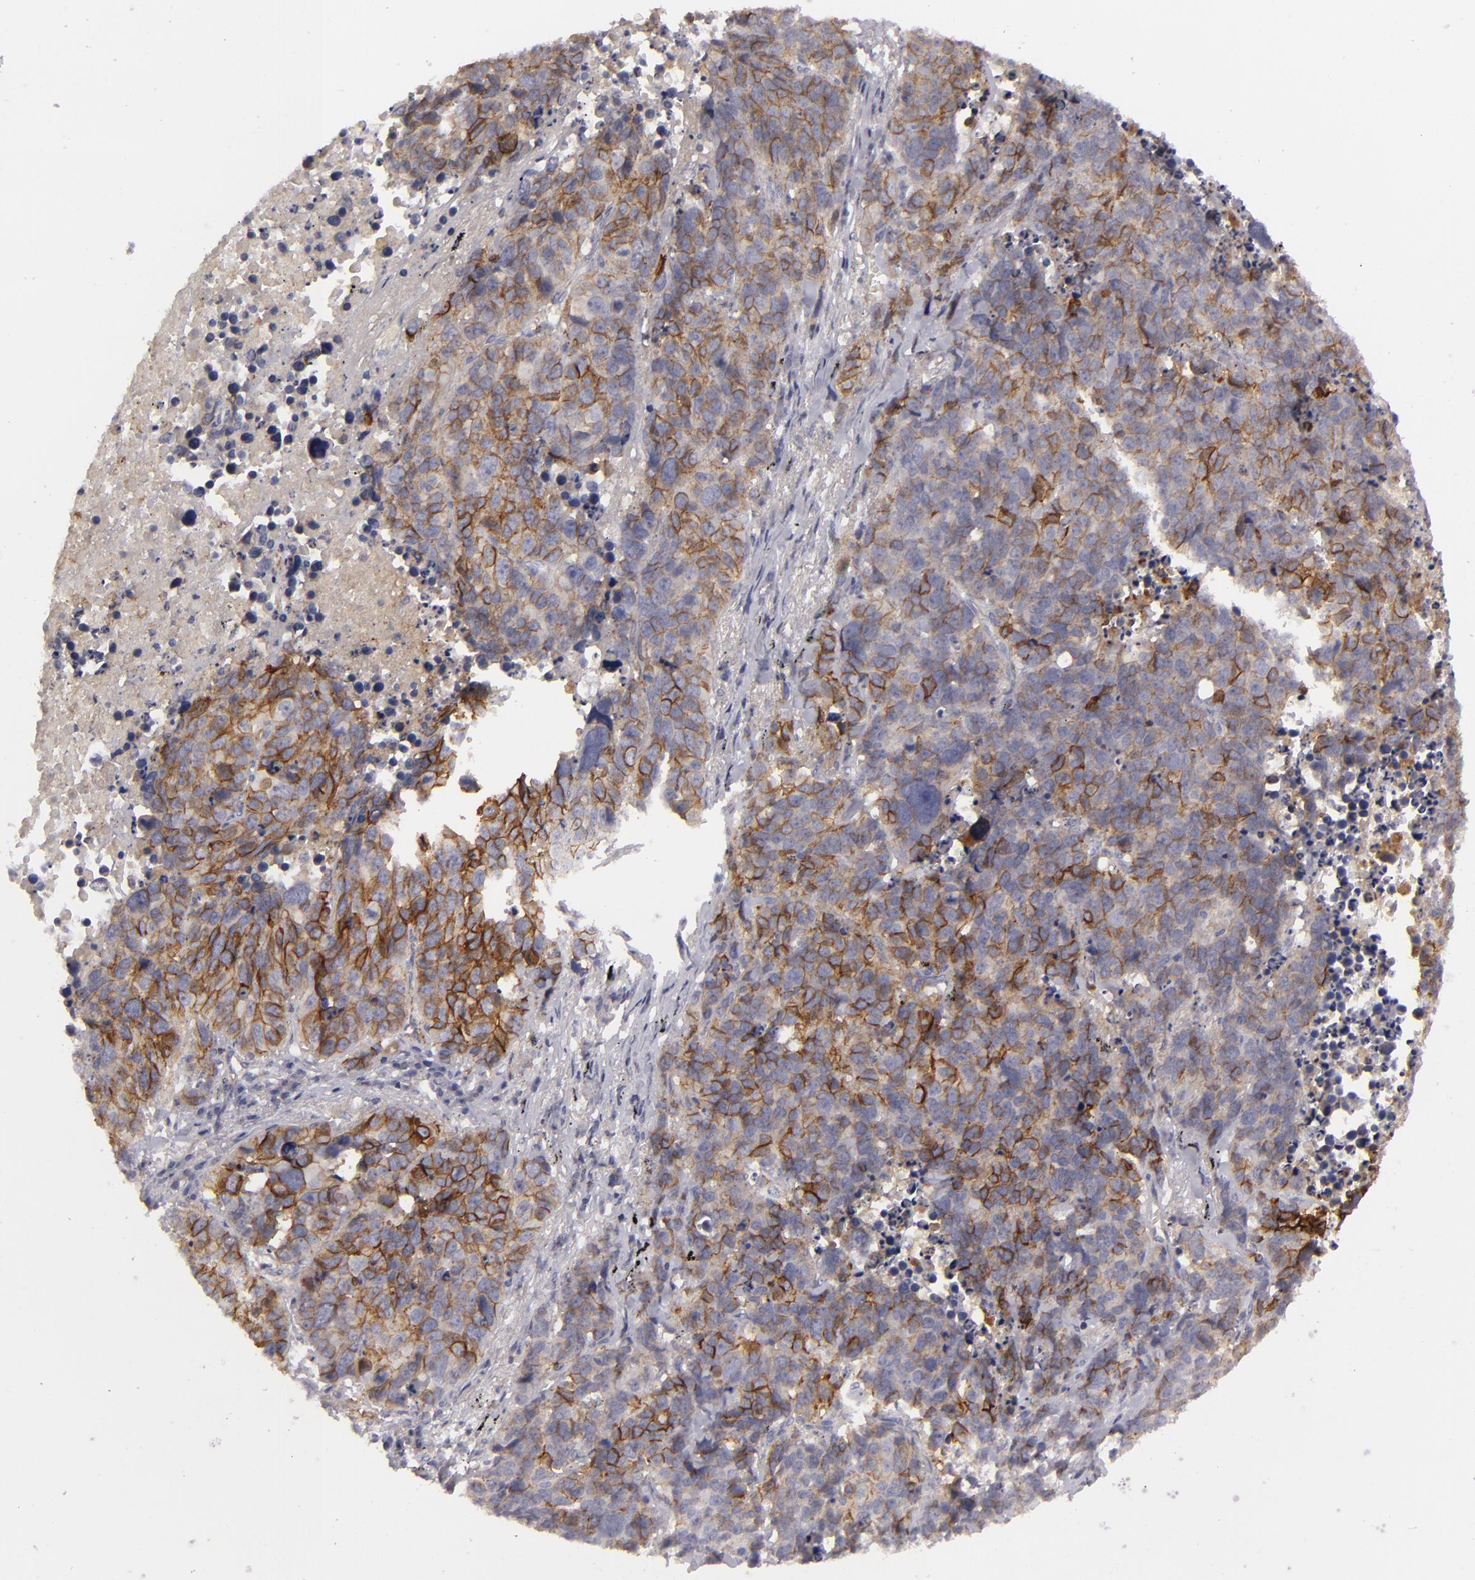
{"staining": {"intensity": "moderate", "quantity": "<25%", "location": "cytoplasmic/membranous"}, "tissue": "lung cancer", "cell_type": "Tumor cells", "image_type": "cancer", "snomed": [{"axis": "morphology", "description": "Carcinoid, malignant, NOS"}, {"axis": "topography", "description": "Lung"}], "caption": "IHC image of lung cancer (carcinoid (malignant)) stained for a protein (brown), which displays low levels of moderate cytoplasmic/membranous expression in about <25% of tumor cells.", "gene": "ALCAM", "patient": {"sex": "male", "age": 60}}